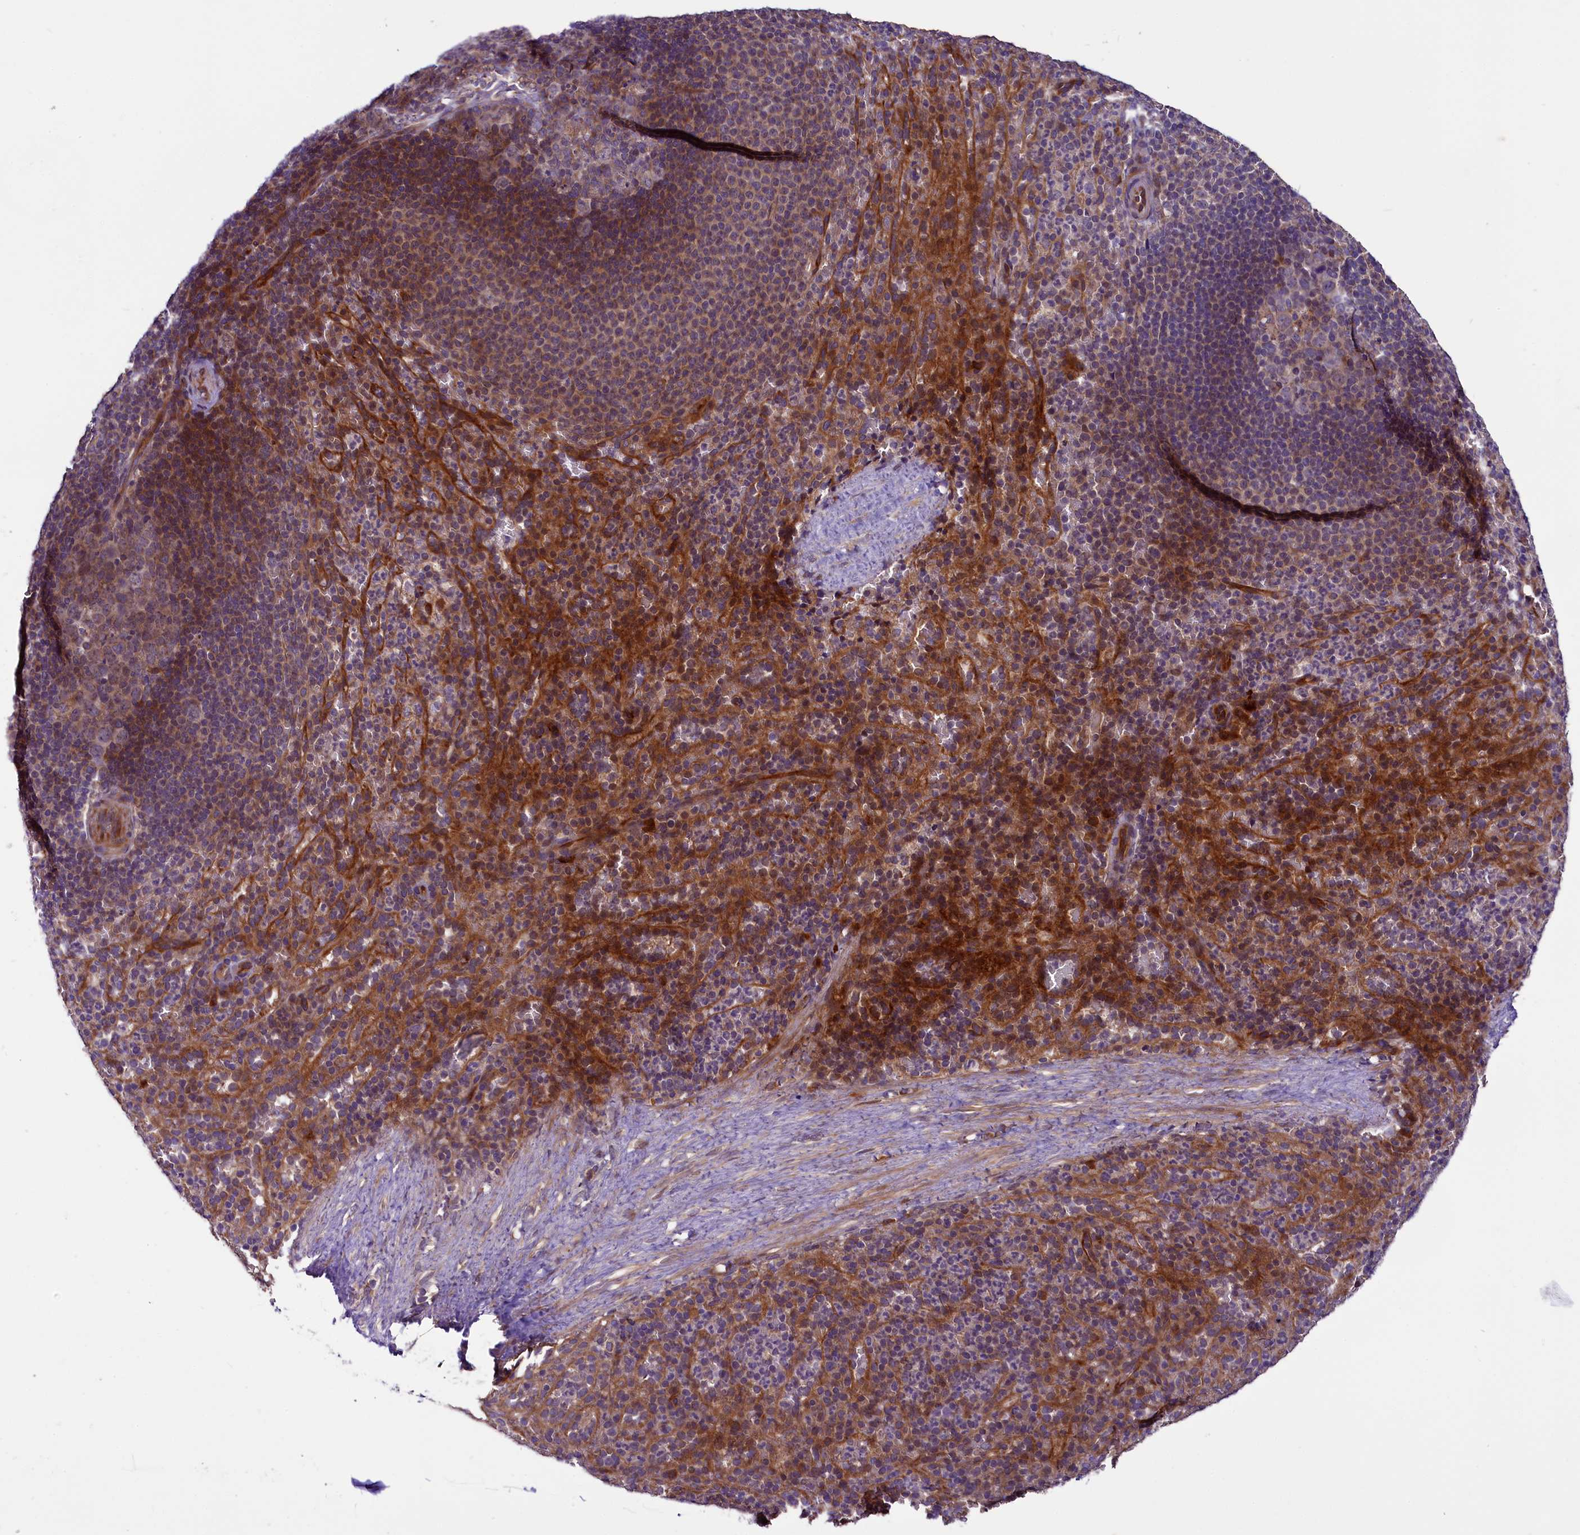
{"staining": {"intensity": "moderate", "quantity": "<25%", "location": "cytoplasmic/membranous"}, "tissue": "spleen", "cell_type": "Cells in red pulp", "image_type": "normal", "snomed": [{"axis": "morphology", "description": "Normal tissue, NOS"}, {"axis": "topography", "description": "Spleen"}], "caption": "A low amount of moderate cytoplasmic/membranous staining is identified in about <25% of cells in red pulp in benign spleen. Using DAB (brown) and hematoxylin (blue) stains, captured at high magnification using brightfield microscopy.", "gene": "RPUSD2", "patient": {"sex": "female", "age": 21}}